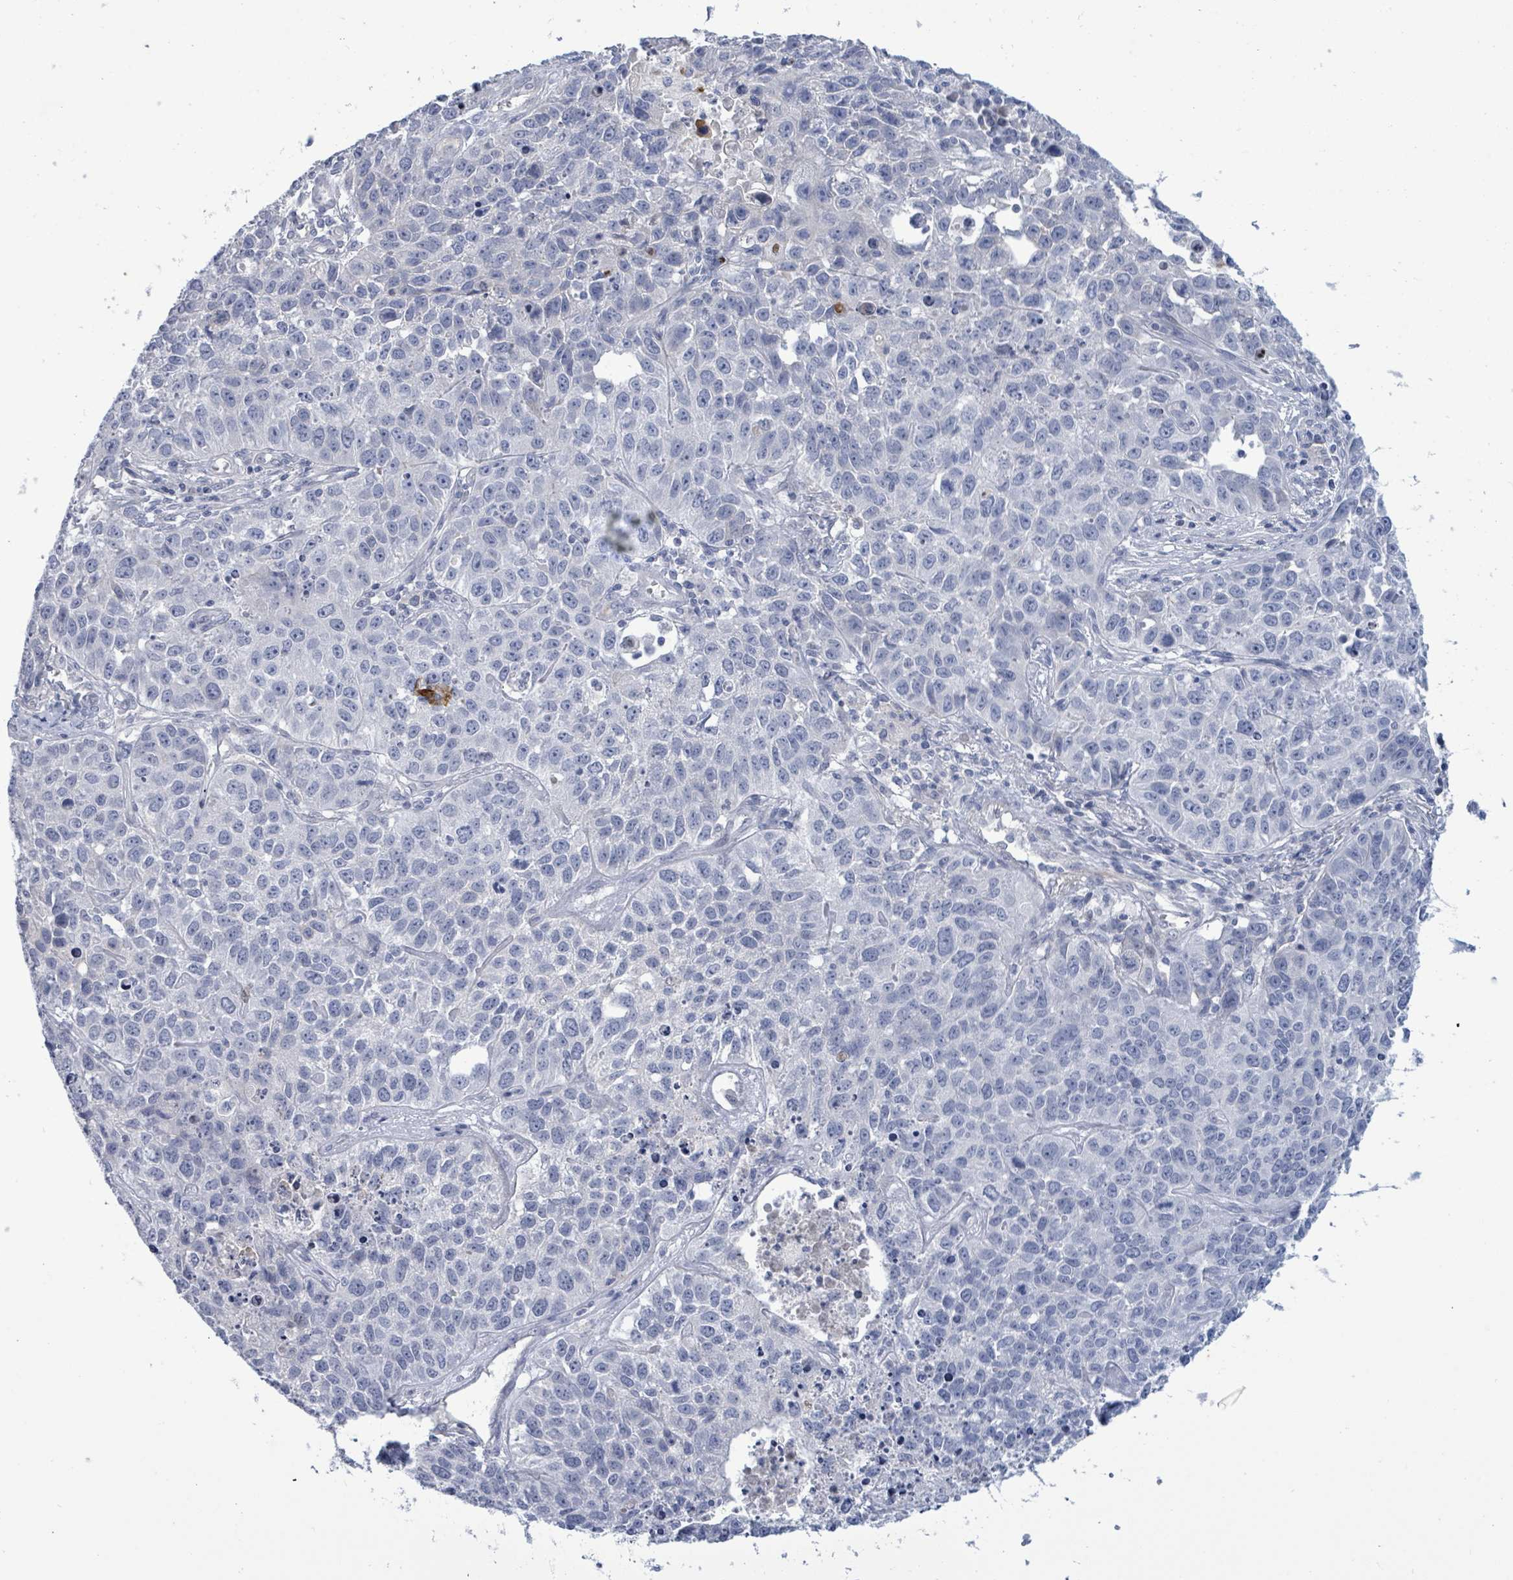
{"staining": {"intensity": "negative", "quantity": "none", "location": "none"}, "tissue": "lung cancer", "cell_type": "Tumor cells", "image_type": "cancer", "snomed": [{"axis": "morphology", "description": "Squamous cell carcinoma, NOS"}, {"axis": "topography", "description": "Lung"}], "caption": "Micrograph shows no significant protein expression in tumor cells of lung cancer.", "gene": "NTN3", "patient": {"sex": "male", "age": 76}}